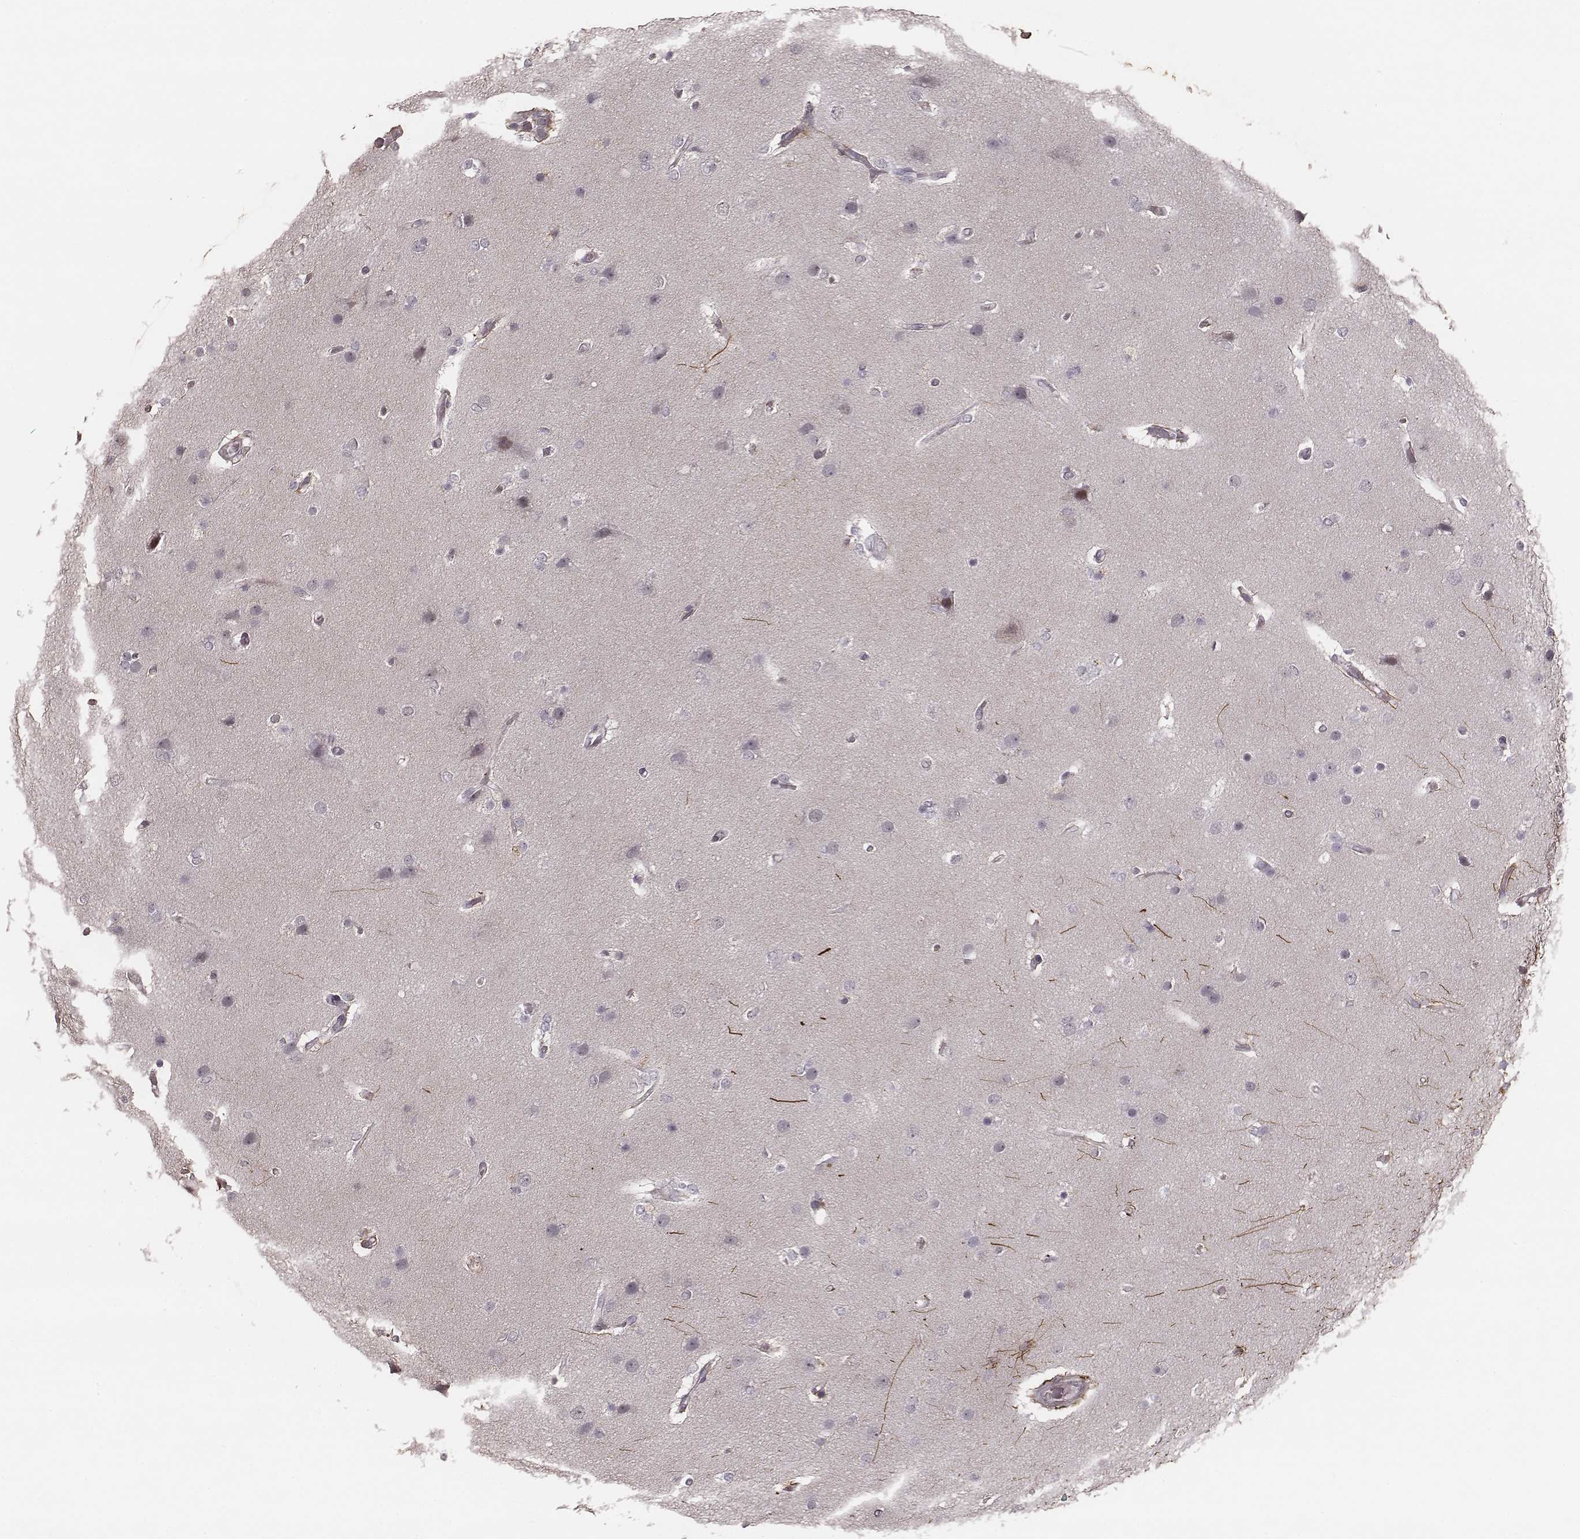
{"staining": {"intensity": "negative", "quantity": "none", "location": "none"}, "tissue": "glioma", "cell_type": "Tumor cells", "image_type": "cancer", "snomed": [{"axis": "morphology", "description": "Glioma, malignant, High grade"}, {"axis": "topography", "description": "Brain"}], "caption": "High-grade glioma (malignant) was stained to show a protein in brown. There is no significant staining in tumor cells. Nuclei are stained in blue.", "gene": "SLC7A4", "patient": {"sex": "female", "age": 61}}